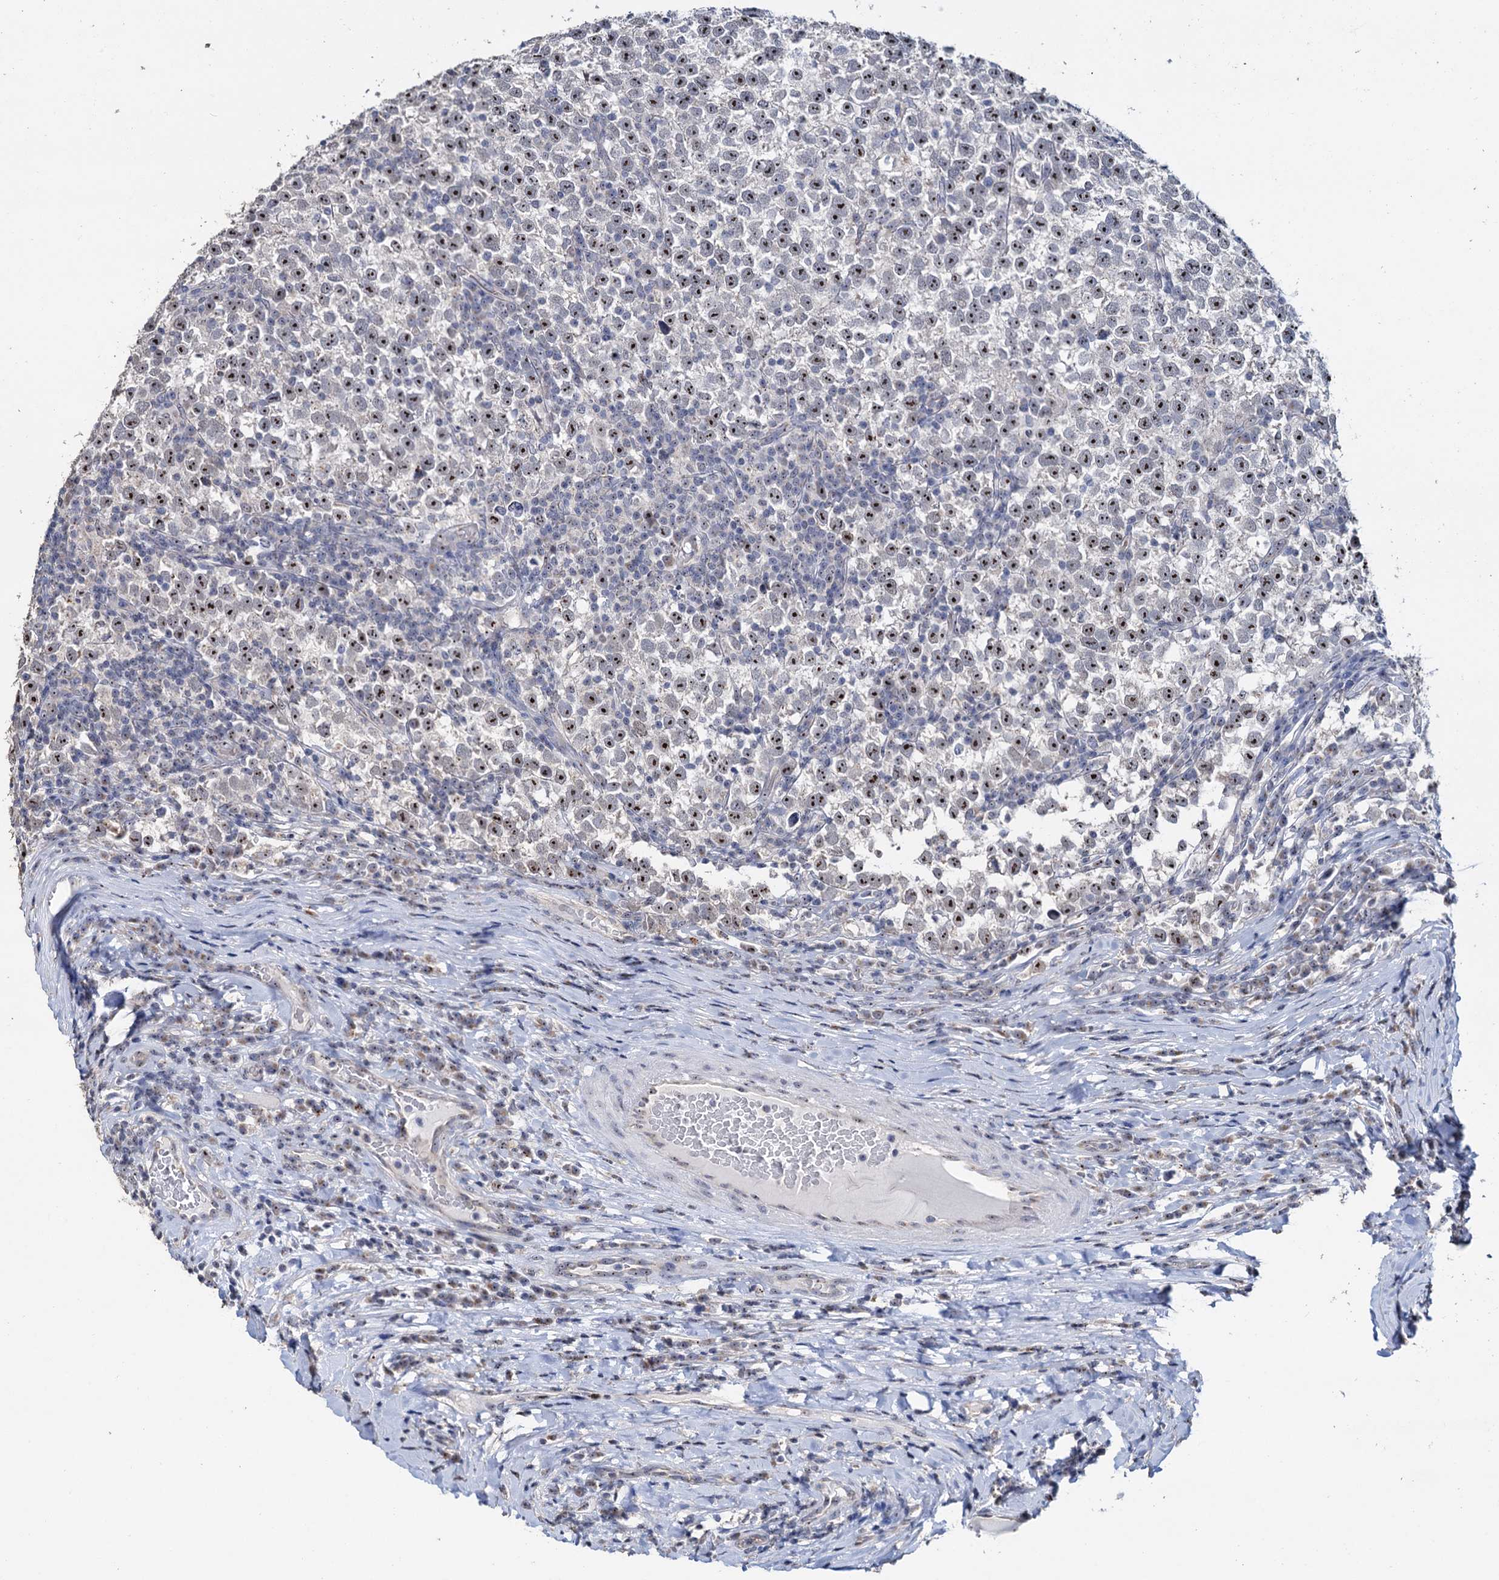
{"staining": {"intensity": "moderate", "quantity": ">75%", "location": "nuclear"}, "tissue": "testis cancer", "cell_type": "Tumor cells", "image_type": "cancer", "snomed": [{"axis": "morphology", "description": "Normal tissue, NOS"}, {"axis": "morphology", "description": "Seminoma, NOS"}, {"axis": "topography", "description": "Testis"}], "caption": "High-magnification brightfield microscopy of testis cancer stained with DAB (brown) and counterstained with hematoxylin (blue). tumor cells exhibit moderate nuclear expression is present in about>75% of cells.", "gene": "C2CD3", "patient": {"sex": "male", "age": 43}}